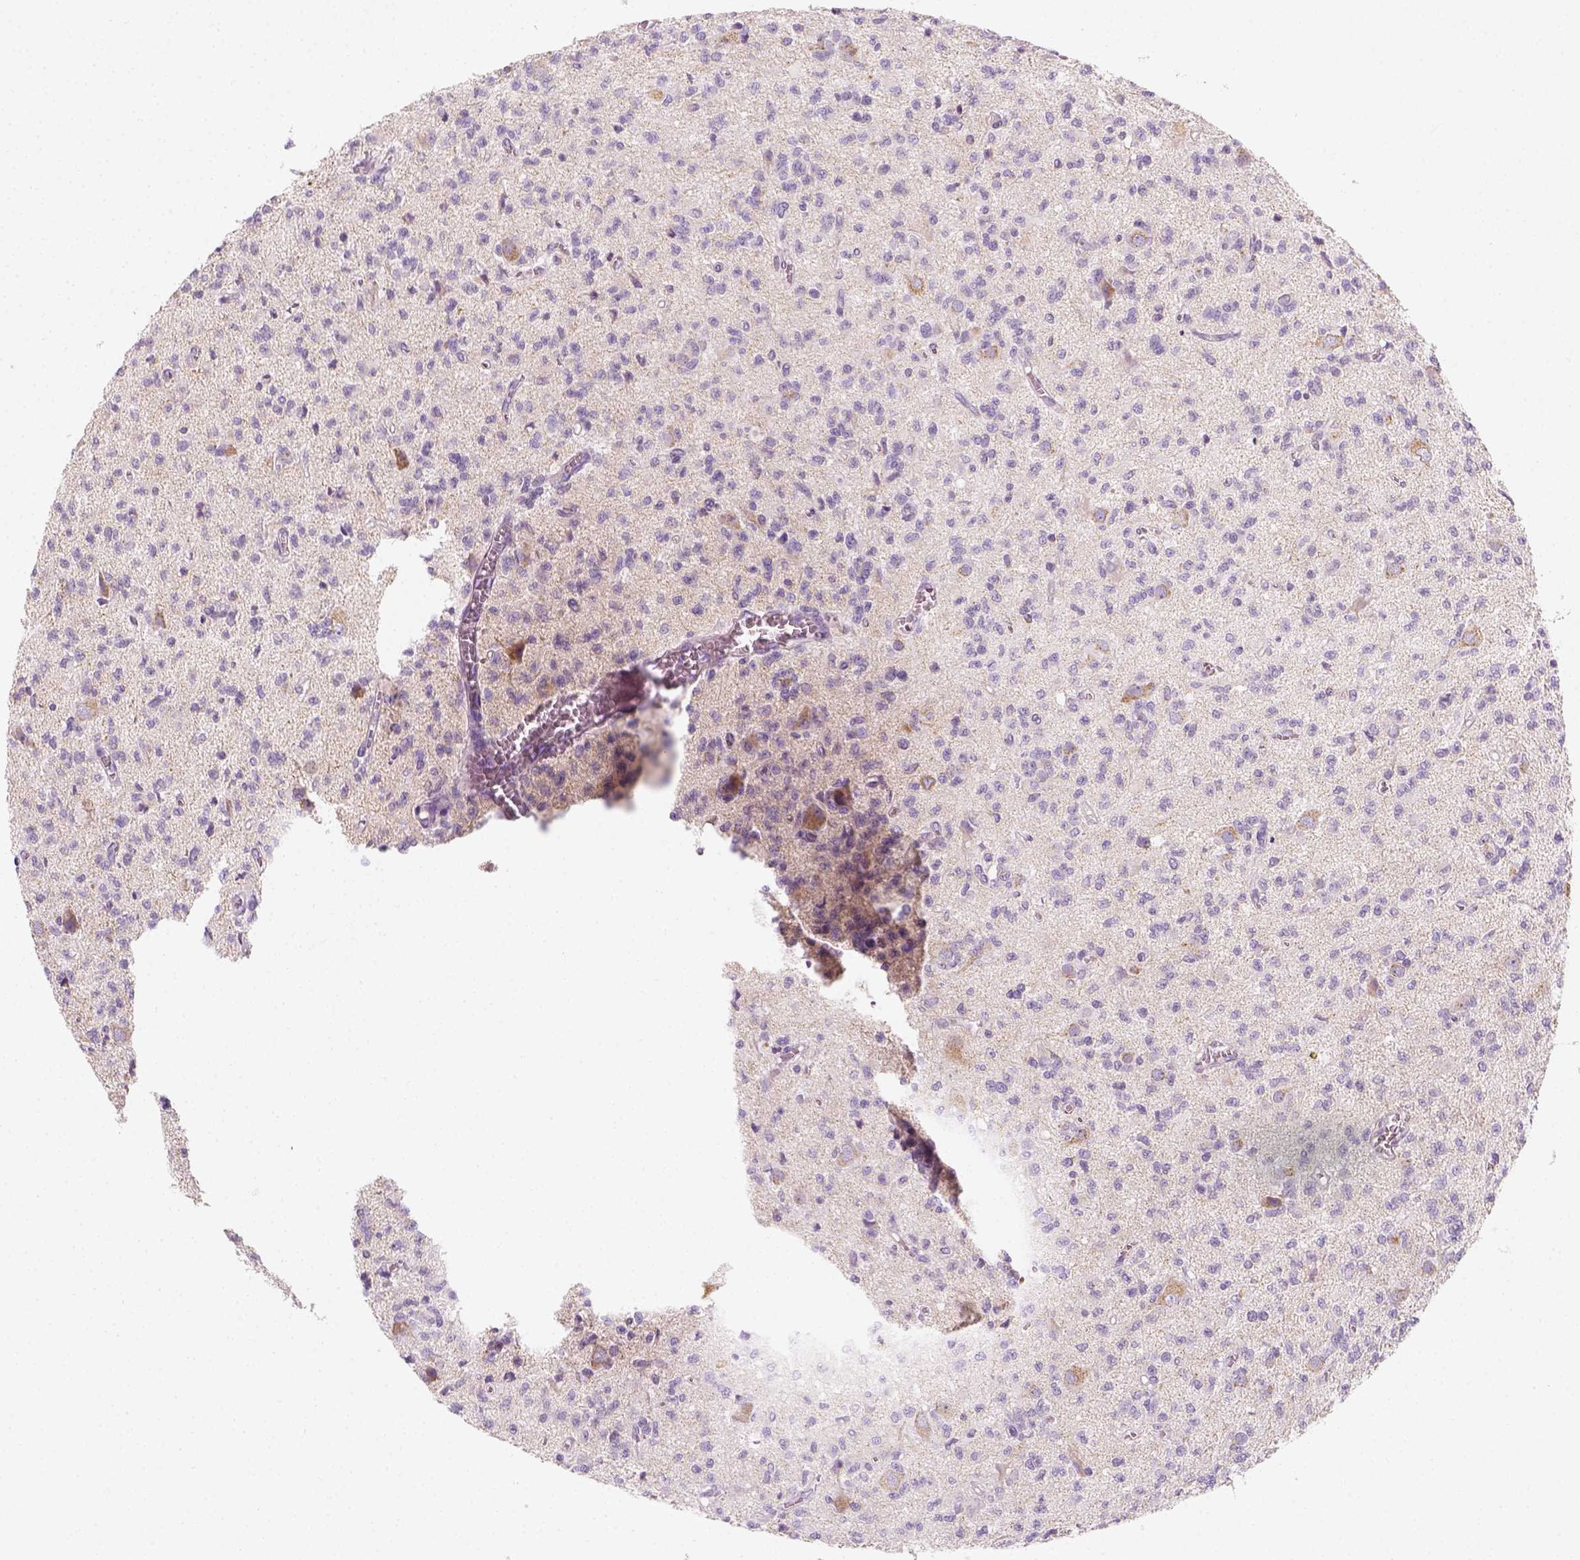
{"staining": {"intensity": "negative", "quantity": "none", "location": "none"}, "tissue": "glioma", "cell_type": "Tumor cells", "image_type": "cancer", "snomed": [{"axis": "morphology", "description": "Glioma, malignant, Low grade"}, {"axis": "topography", "description": "Brain"}], "caption": "This is an IHC histopathology image of human glioma. There is no staining in tumor cells.", "gene": "AWAT2", "patient": {"sex": "male", "age": 64}}